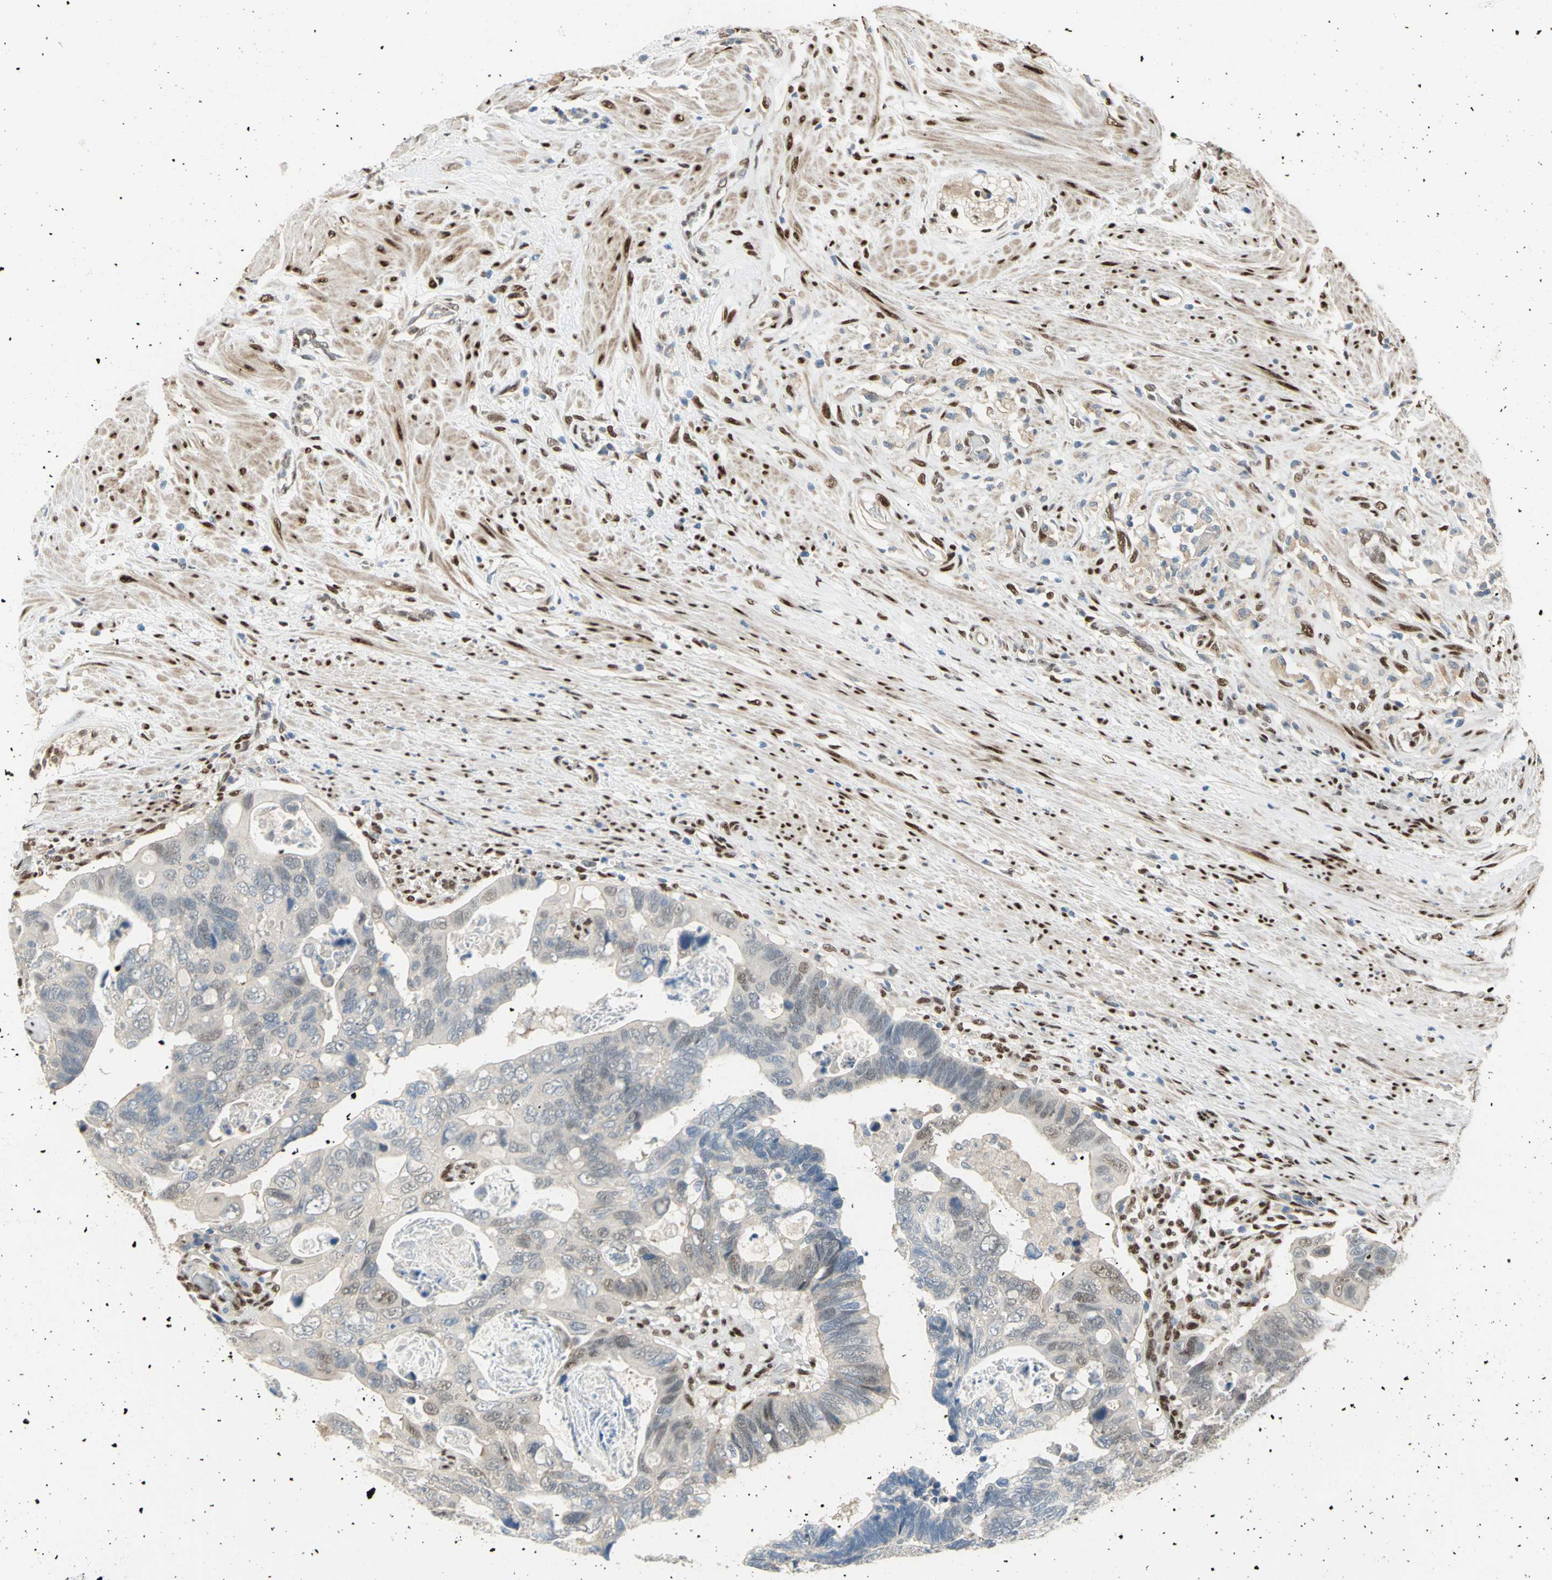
{"staining": {"intensity": "weak", "quantity": "25%-75%", "location": "cytoplasmic/membranous,nuclear"}, "tissue": "colorectal cancer", "cell_type": "Tumor cells", "image_type": "cancer", "snomed": [{"axis": "morphology", "description": "Adenocarcinoma, NOS"}, {"axis": "topography", "description": "Rectum"}], "caption": "This photomicrograph displays colorectal cancer stained with immunohistochemistry (IHC) to label a protein in brown. The cytoplasmic/membranous and nuclear of tumor cells show weak positivity for the protein. Nuclei are counter-stained blue.", "gene": "RBFOX2", "patient": {"sex": "male", "age": 53}}